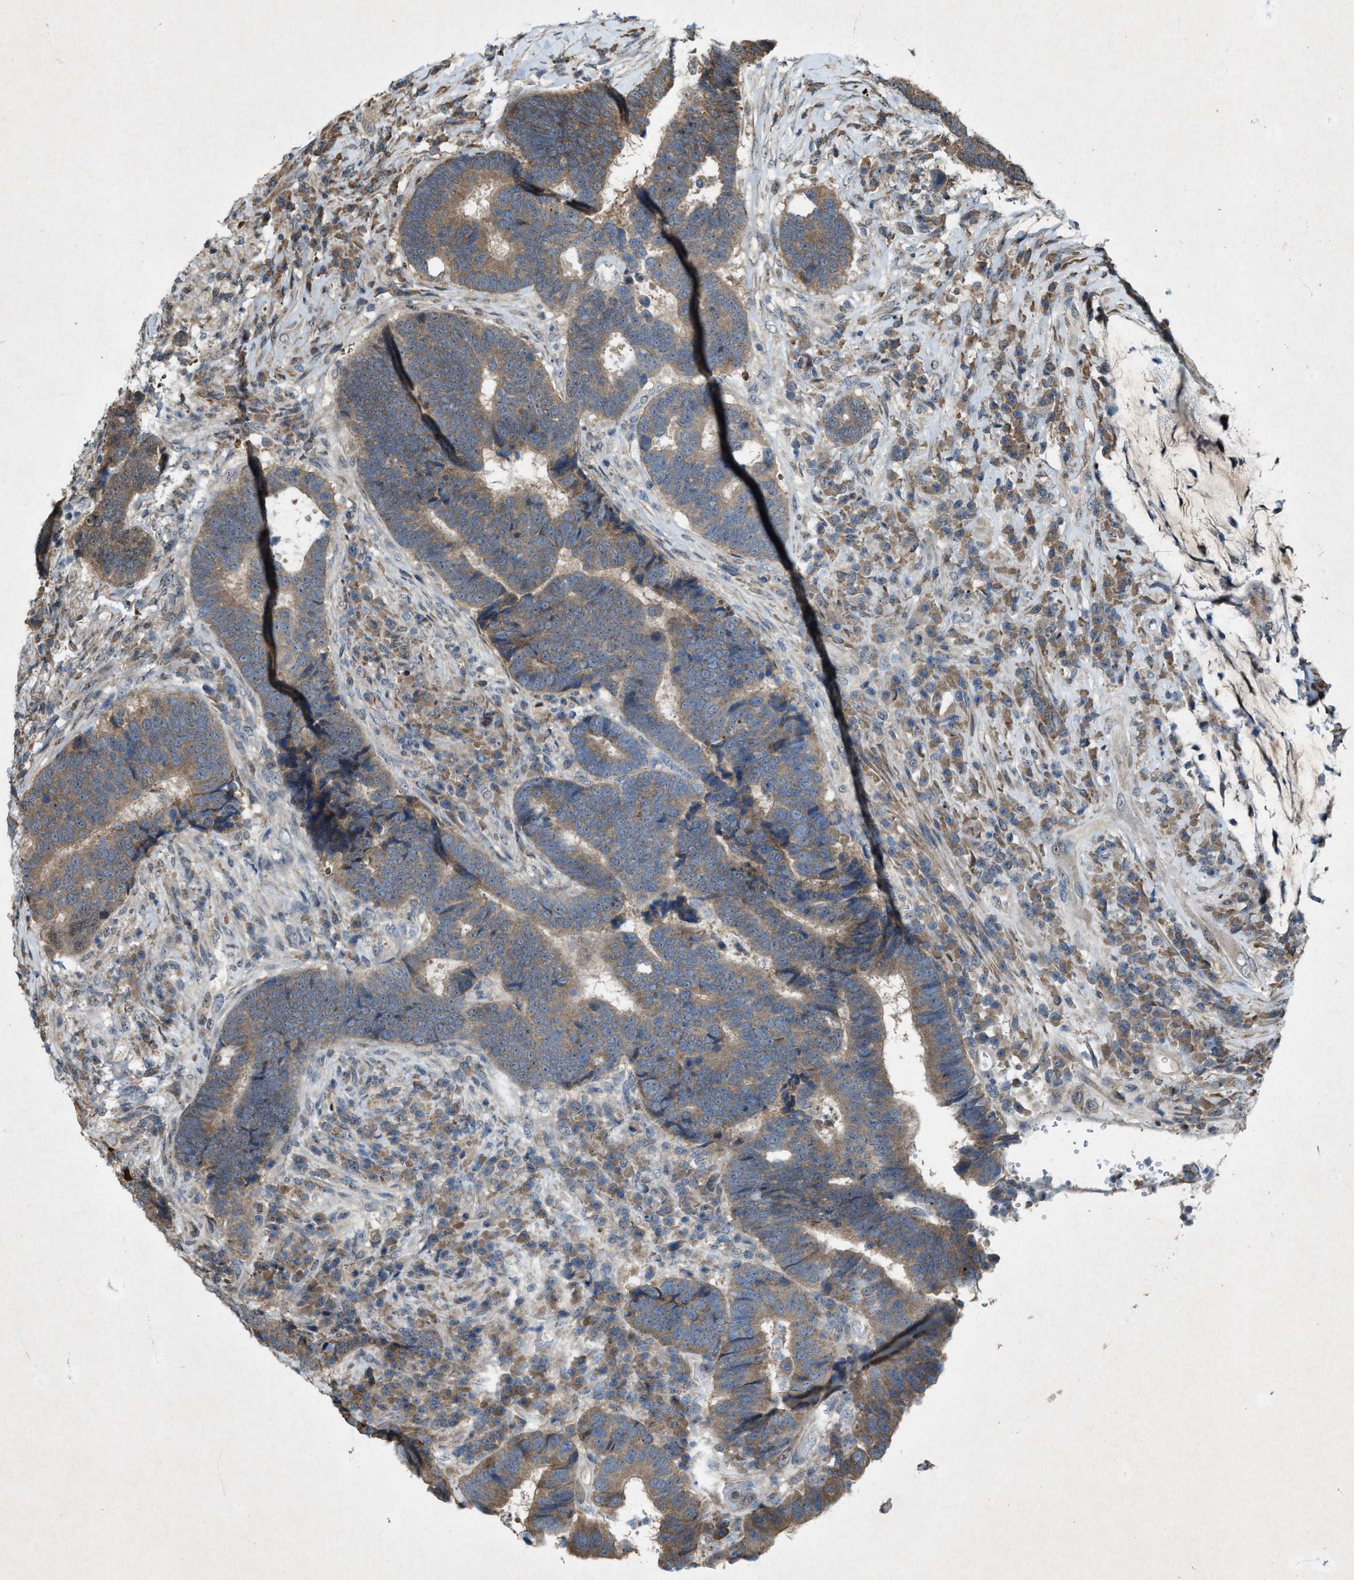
{"staining": {"intensity": "weak", "quantity": ">75%", "location": "cytoplasmic/membranous"}, "tissue": "colorectal cancer", "cell_type": "Tumor cells", "image_type": "cancer", "snomed": [{"axis": "morphology", "description": "Adenocarcinoma, NOS"}, {"axis": "topography", "description": "Rectum"}], "caption": "DAB immunohistochemical staining of human adenocarcinoma (colorectal) shows weak cytoplasmic/membranous protein positivity in approximately >75% of tumor cells.", "gene": "PDP2", "patient": {"sex": "female", "age": 89}}